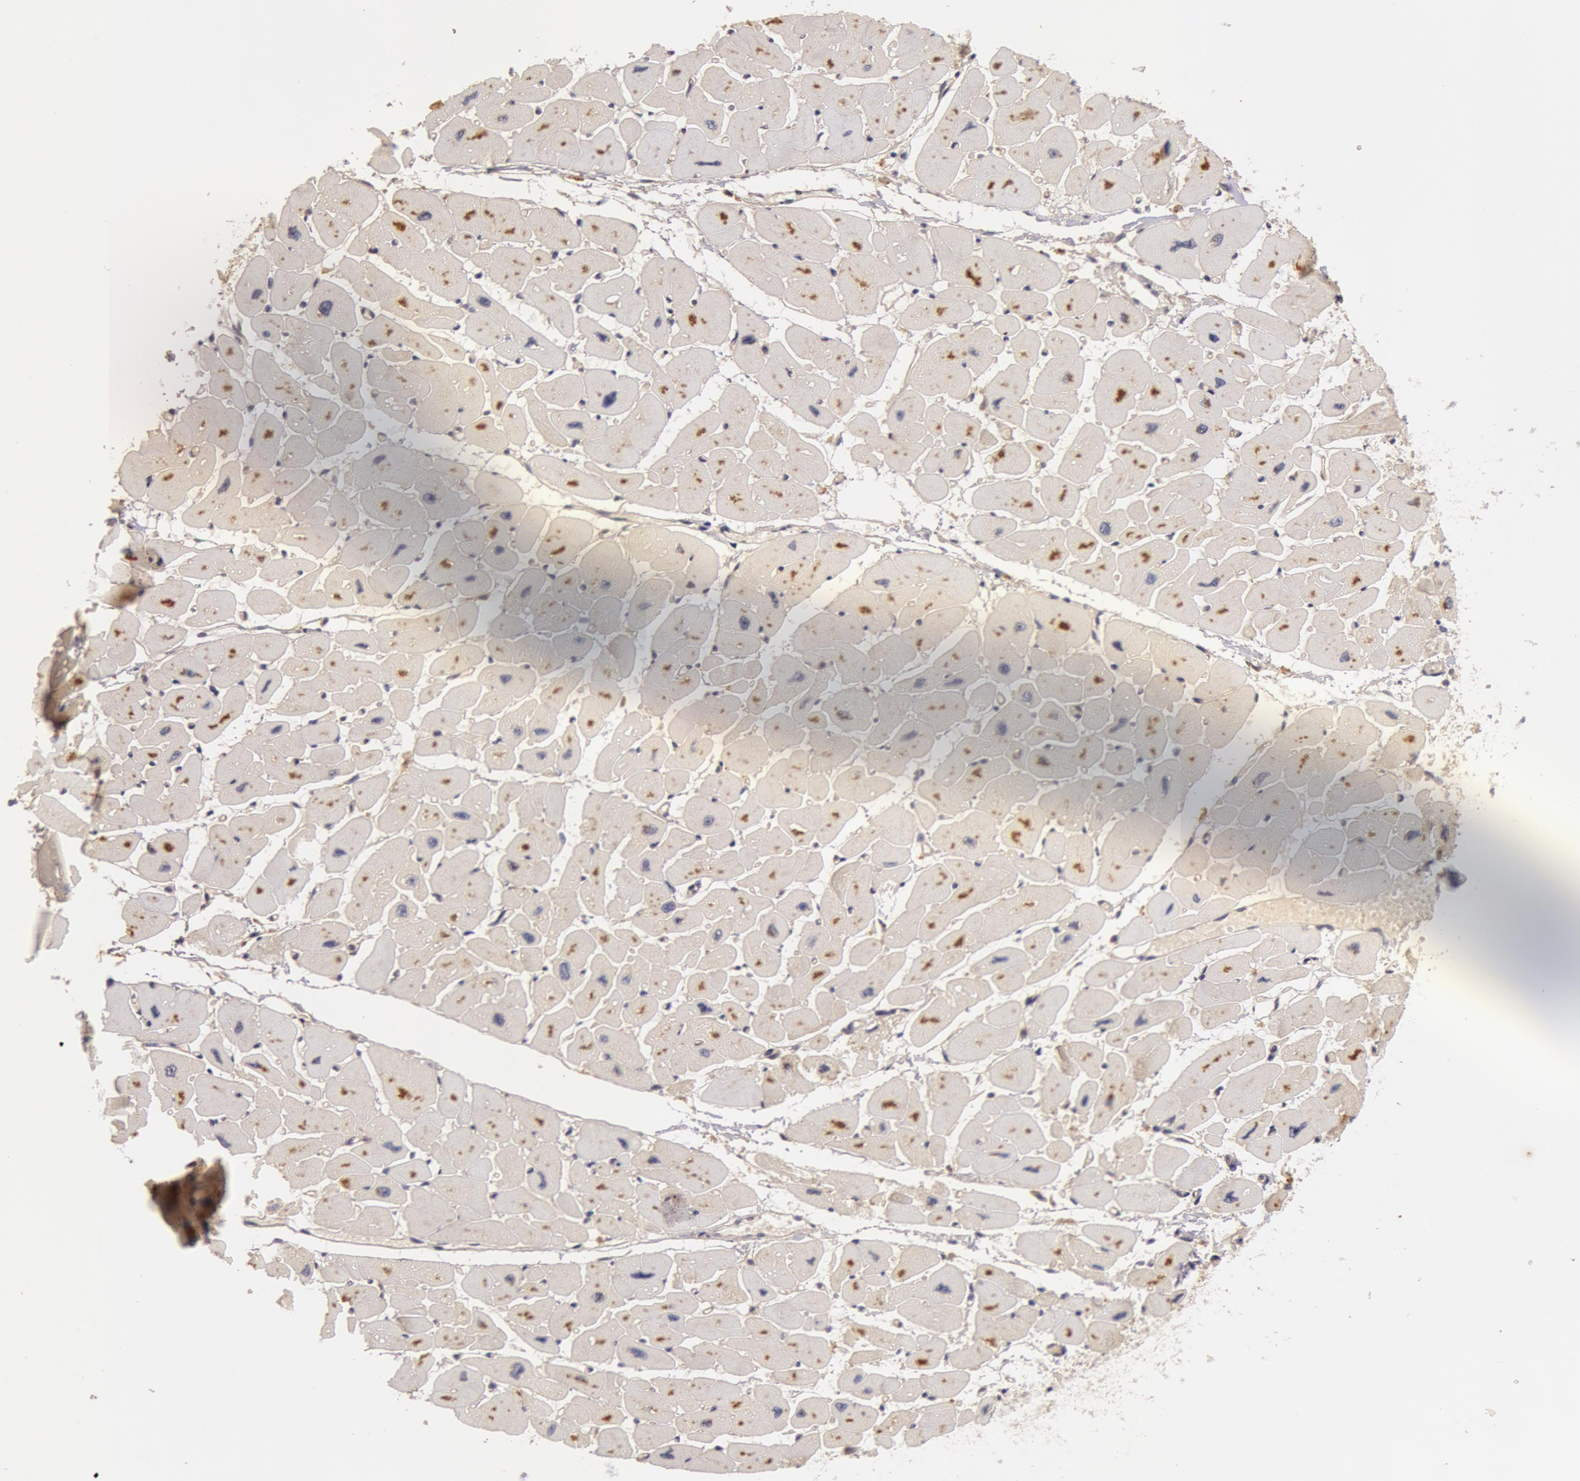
{"staining": {"intensity": "weak", "quantity": ">75%", "location": "cytoplasmic/membranous"}, "tissue": "heart muscle", "cell_type": "Cardiomyocytes", "image_type": "normal", "snomed": [{"axis": "morphology", "description": "Normal tissue, NOS"}, {"axis": "topography", "description": "Heart"}], "caption": "Brown immunohistochemical staining in benign heart muscle reveals weak cytoplasmic/membranous expression in about >75% of cardiomyocytes. Nuclei are stained in blue.", "gene": "BCHE", "patient": {"sex": "female", "age": 54}}